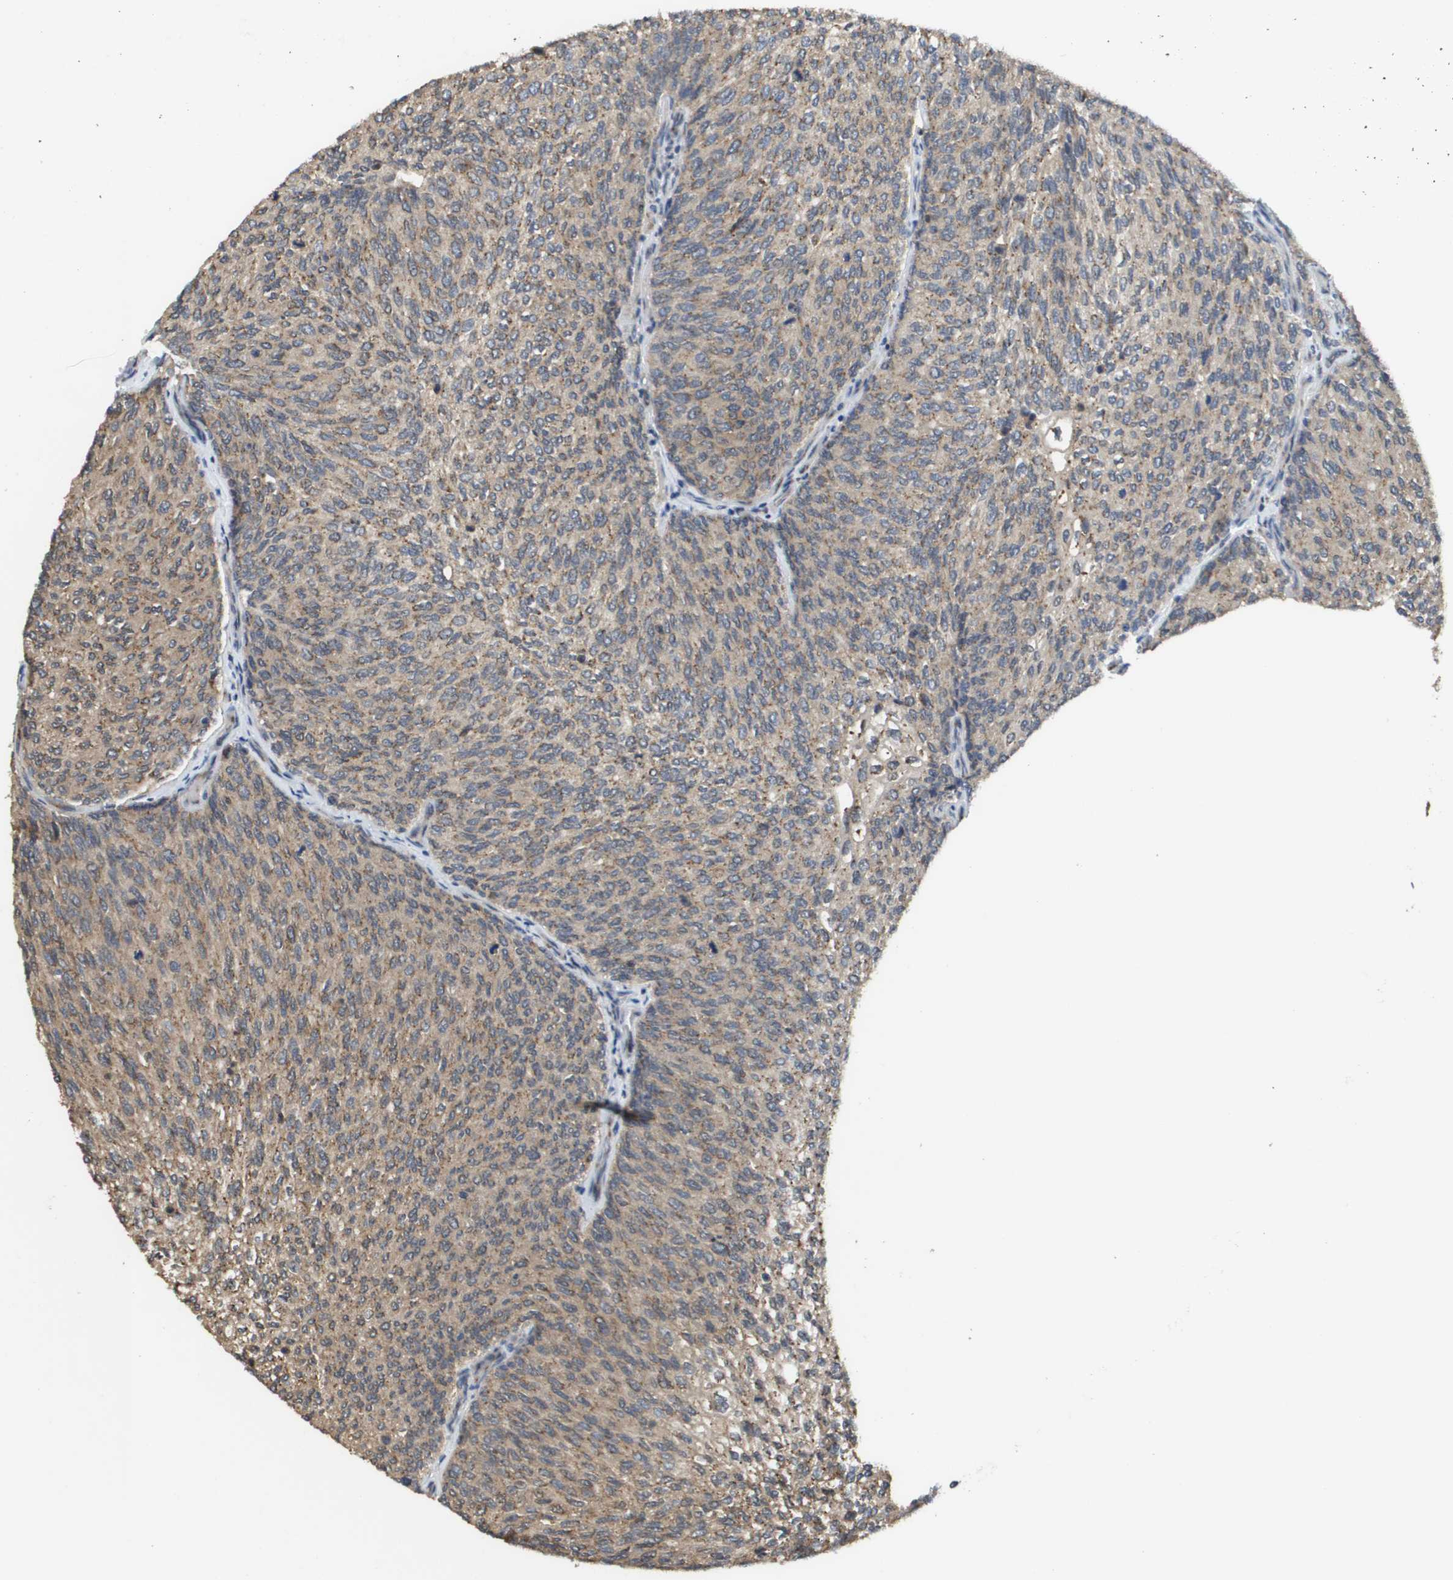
{"staining": {"intensity": "weak", "quantity": ">75%", "location": "cytoplasmic/membranous"}, "tissue": "urothelial cancer", "cell_type": "Tumor cells", "image_type": "cancer", "snomed": [{"axis": "morphology", "description": "Urothelial carcinoma, Low grade"}, {"axis": "topography", "description": "Urinary bladder"}], "caption": "Protein analysis of urothelial carcinoma (low-grade) tissue shows weak cytoplasmic/membranous staining in approximately >75% of tumor cells.", "gene": "PCK1", "patient": {"sex": "female", "age": 79}}